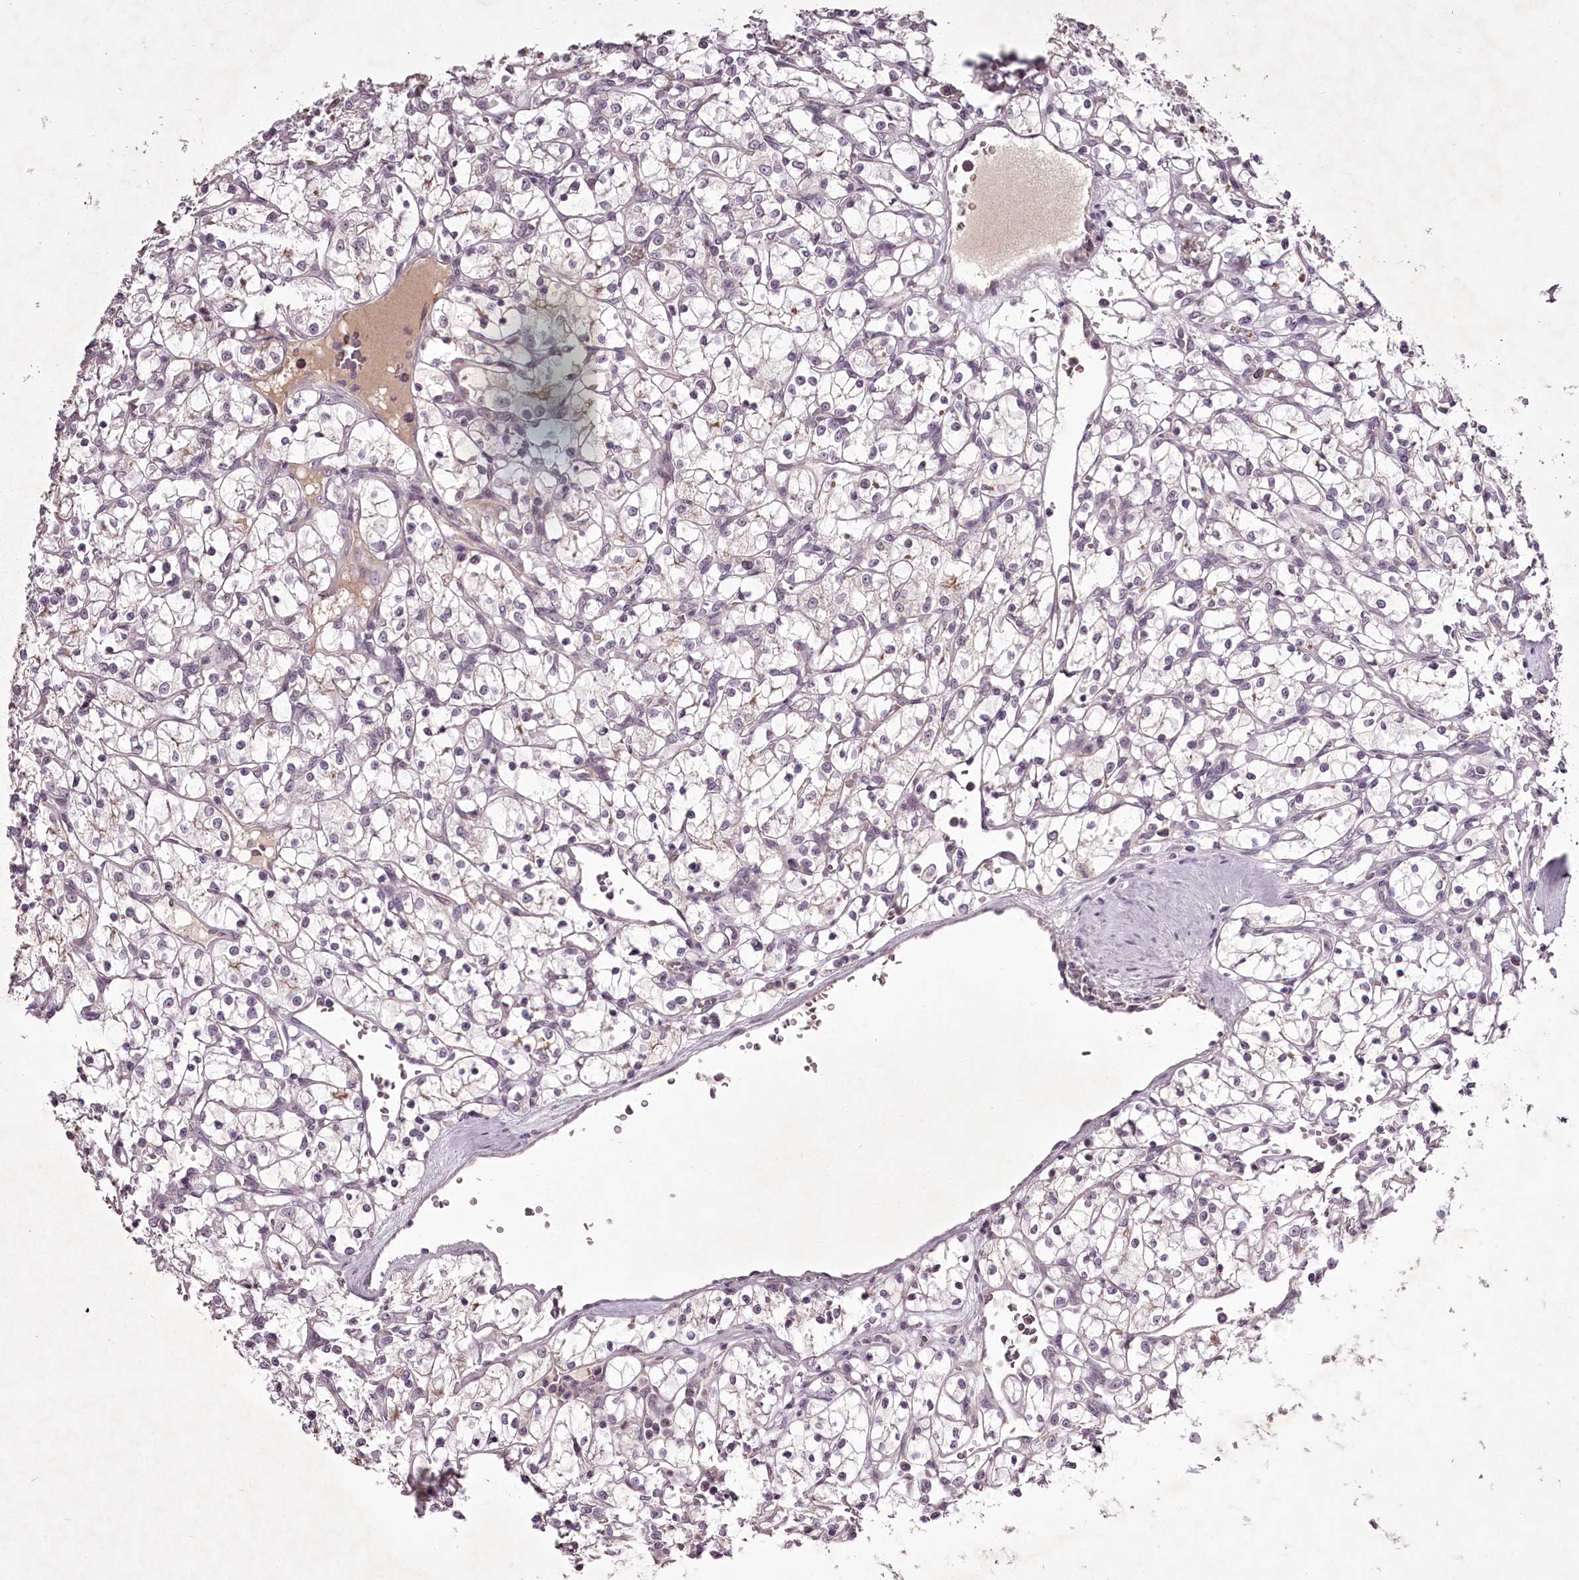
{"staining": {"intensity": "negative", "quantity": "none", "location": "none"}, "tissue": "renal cancer", "cell_type": "Tumor cells", "image_type": "cancer", "snomed": [{"axis": "morphology", "description": "Adenocarcinoma, NOS"}, {"axis": "topography", "description": "Kidney"}], "caption": "A high-resolution histopathology image shows immunohistochemistry staining of adenocarcinoma (renal), which reveals no significant expression in tumor cells. Nuclei are stained in blue.", "gene": "RBMXL2", "patient": {"sex": "female", "age": 69}}